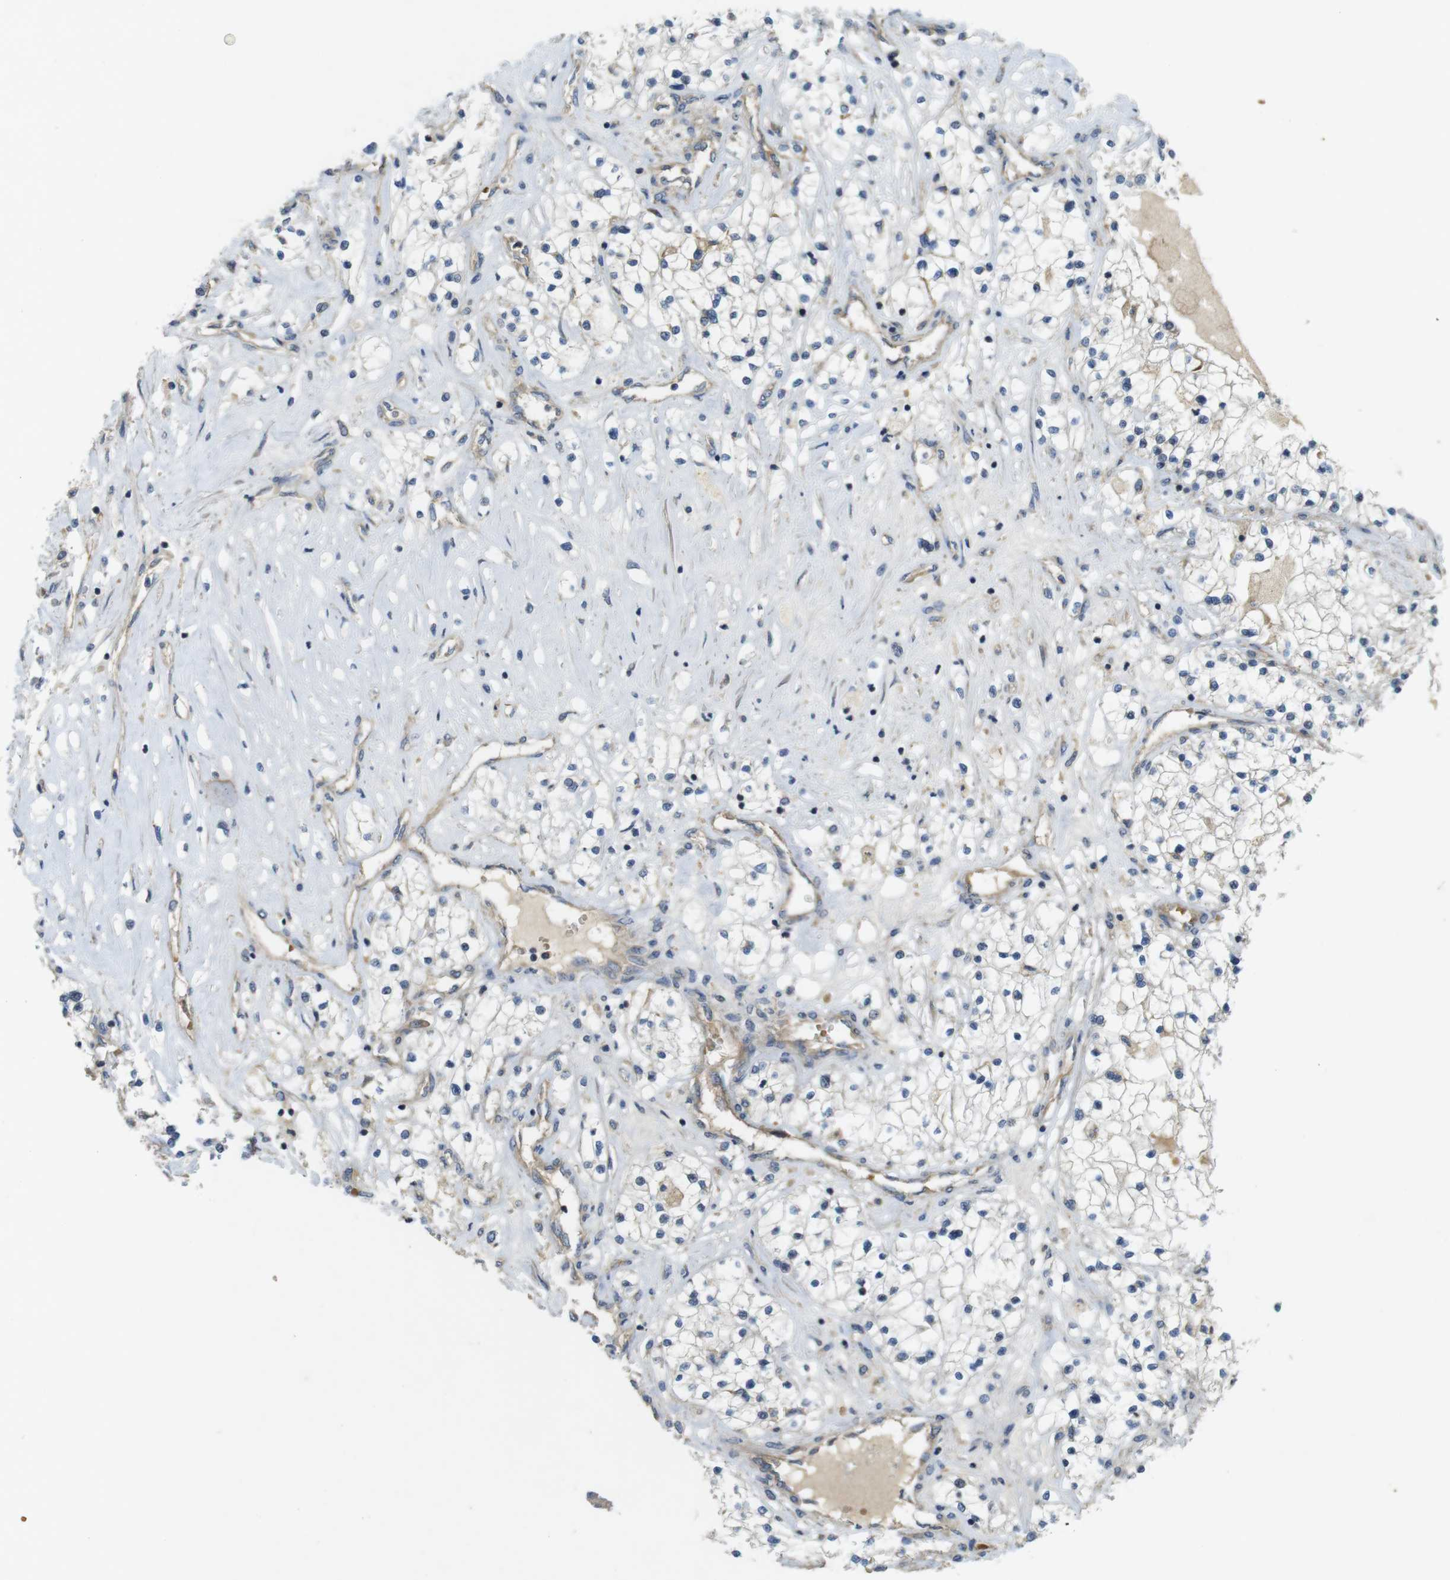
{"staining": {"intensity": "moderate", "quantity": "<25%", "location": "cytoplasmic/membranous"}, "tissue": "renal cancer", "cell_type": "Tumor cells", "image_type": "cancer", "snomed": [{"axis": "morphology", "description": "Adenocarcinoma, NOS"}, {"axis": "topography", "description": "Kidney"}], "caption": "Immunohistochemistry (IHC) image of human adenocarcinoma (renal) stained for a protein (brown), which displays low levels of moderate cytoplasmic/membranous positivity in approximately <25% of tumor cells.", "gene": "CLTC", "patient": {"sex": "male", "age": 68}}